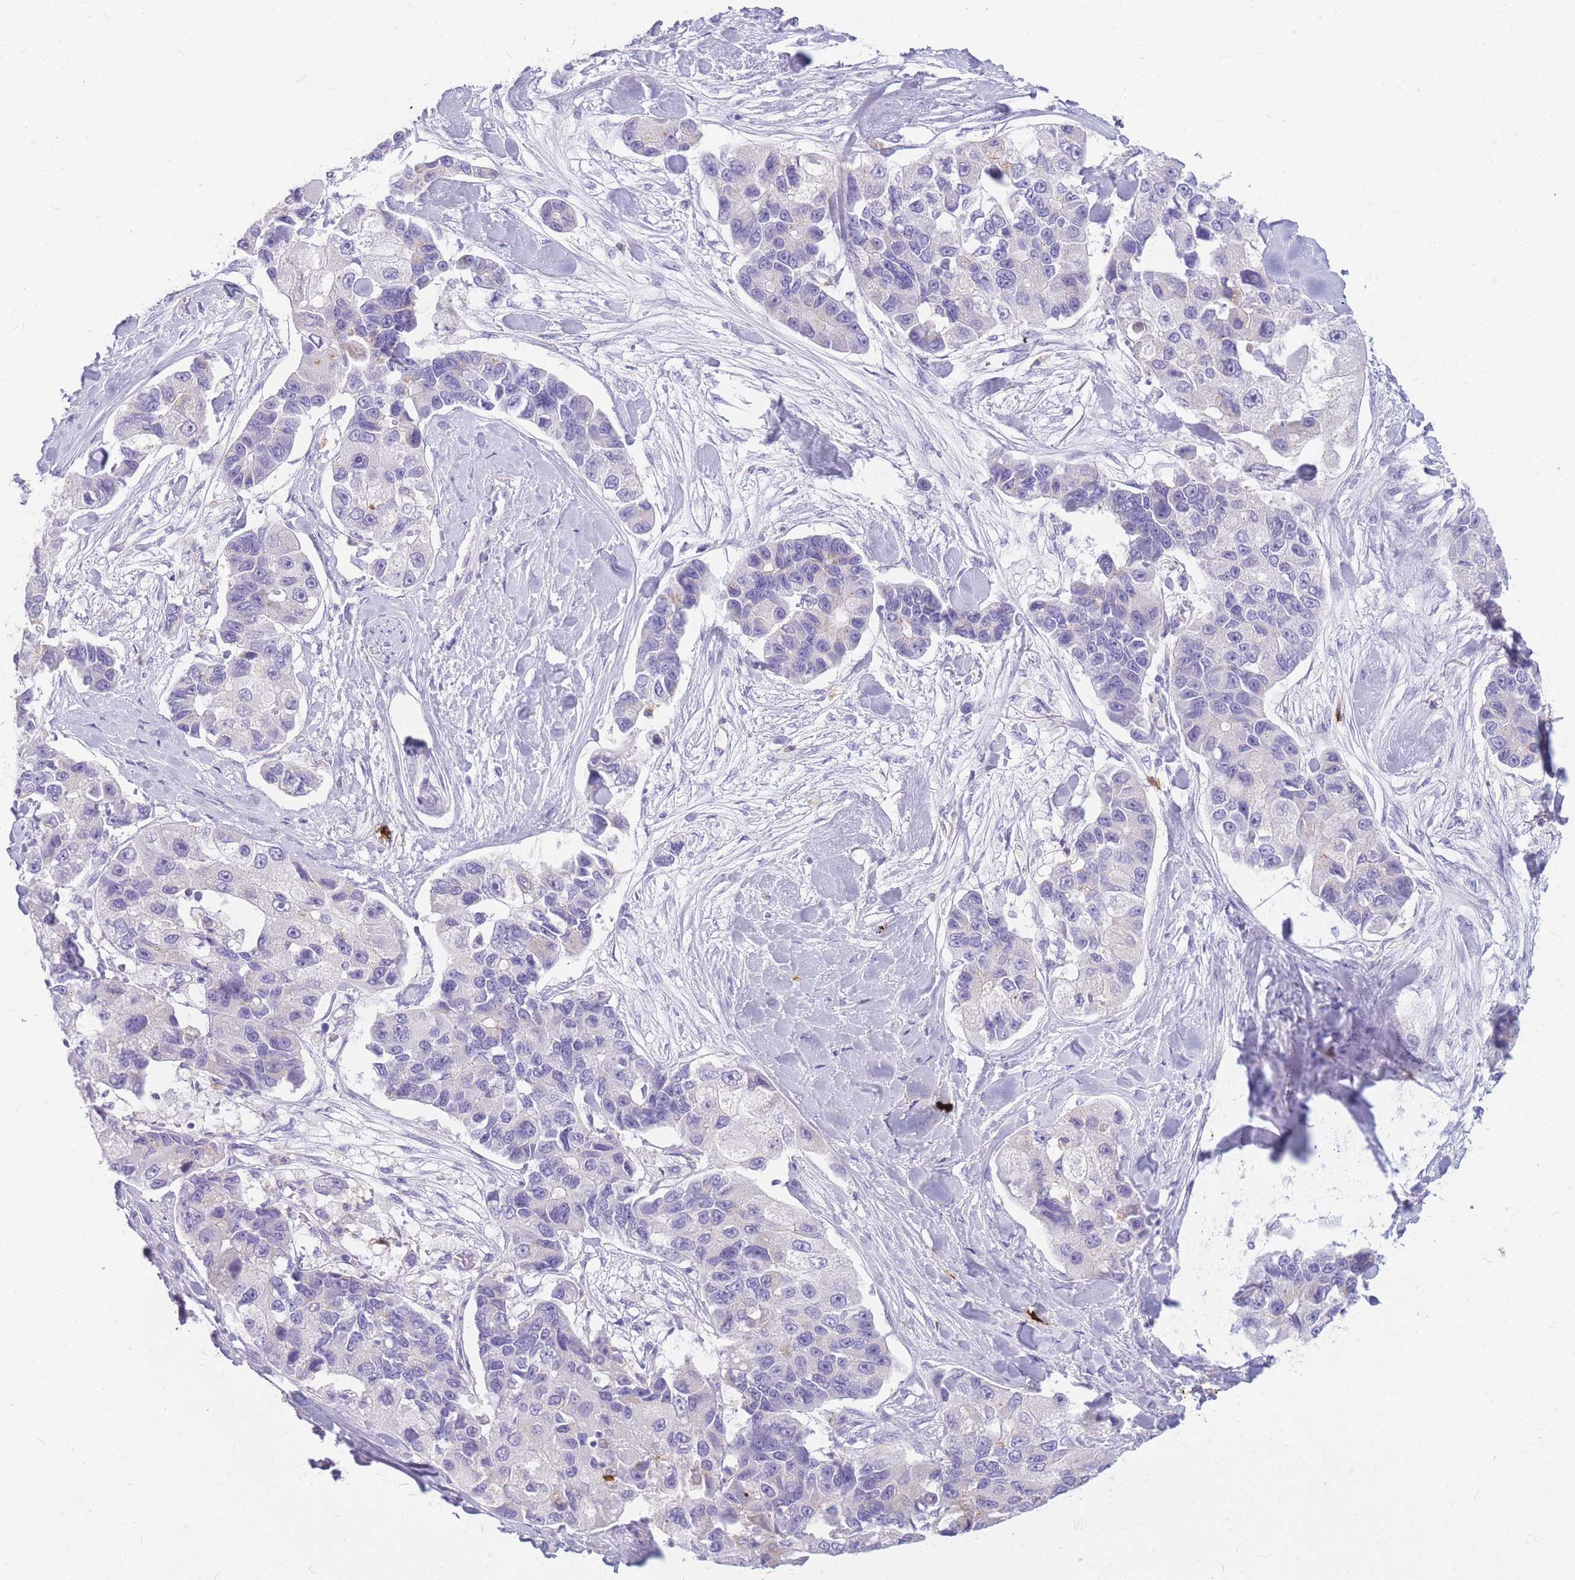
{"staining": {"intensity": "negative", "quantity": "none", "location": "none"}, "tissue": "lung cancer", "cell_type": "Tumor cells", "image_type": "cancer", "snomed": [{"axis": "morphology", "description": "Adenocarcinoma, NOS"}, {"axis": "topography", "description": "Lung"}], "caption": "Tumor cells show no significant expression in lung adenocarcinoma. (DAB IHC visualized using brightfield microscopy, high magnification).", "gene": "TPSAB1", "patient": {"sex": "female", "age": 54}}